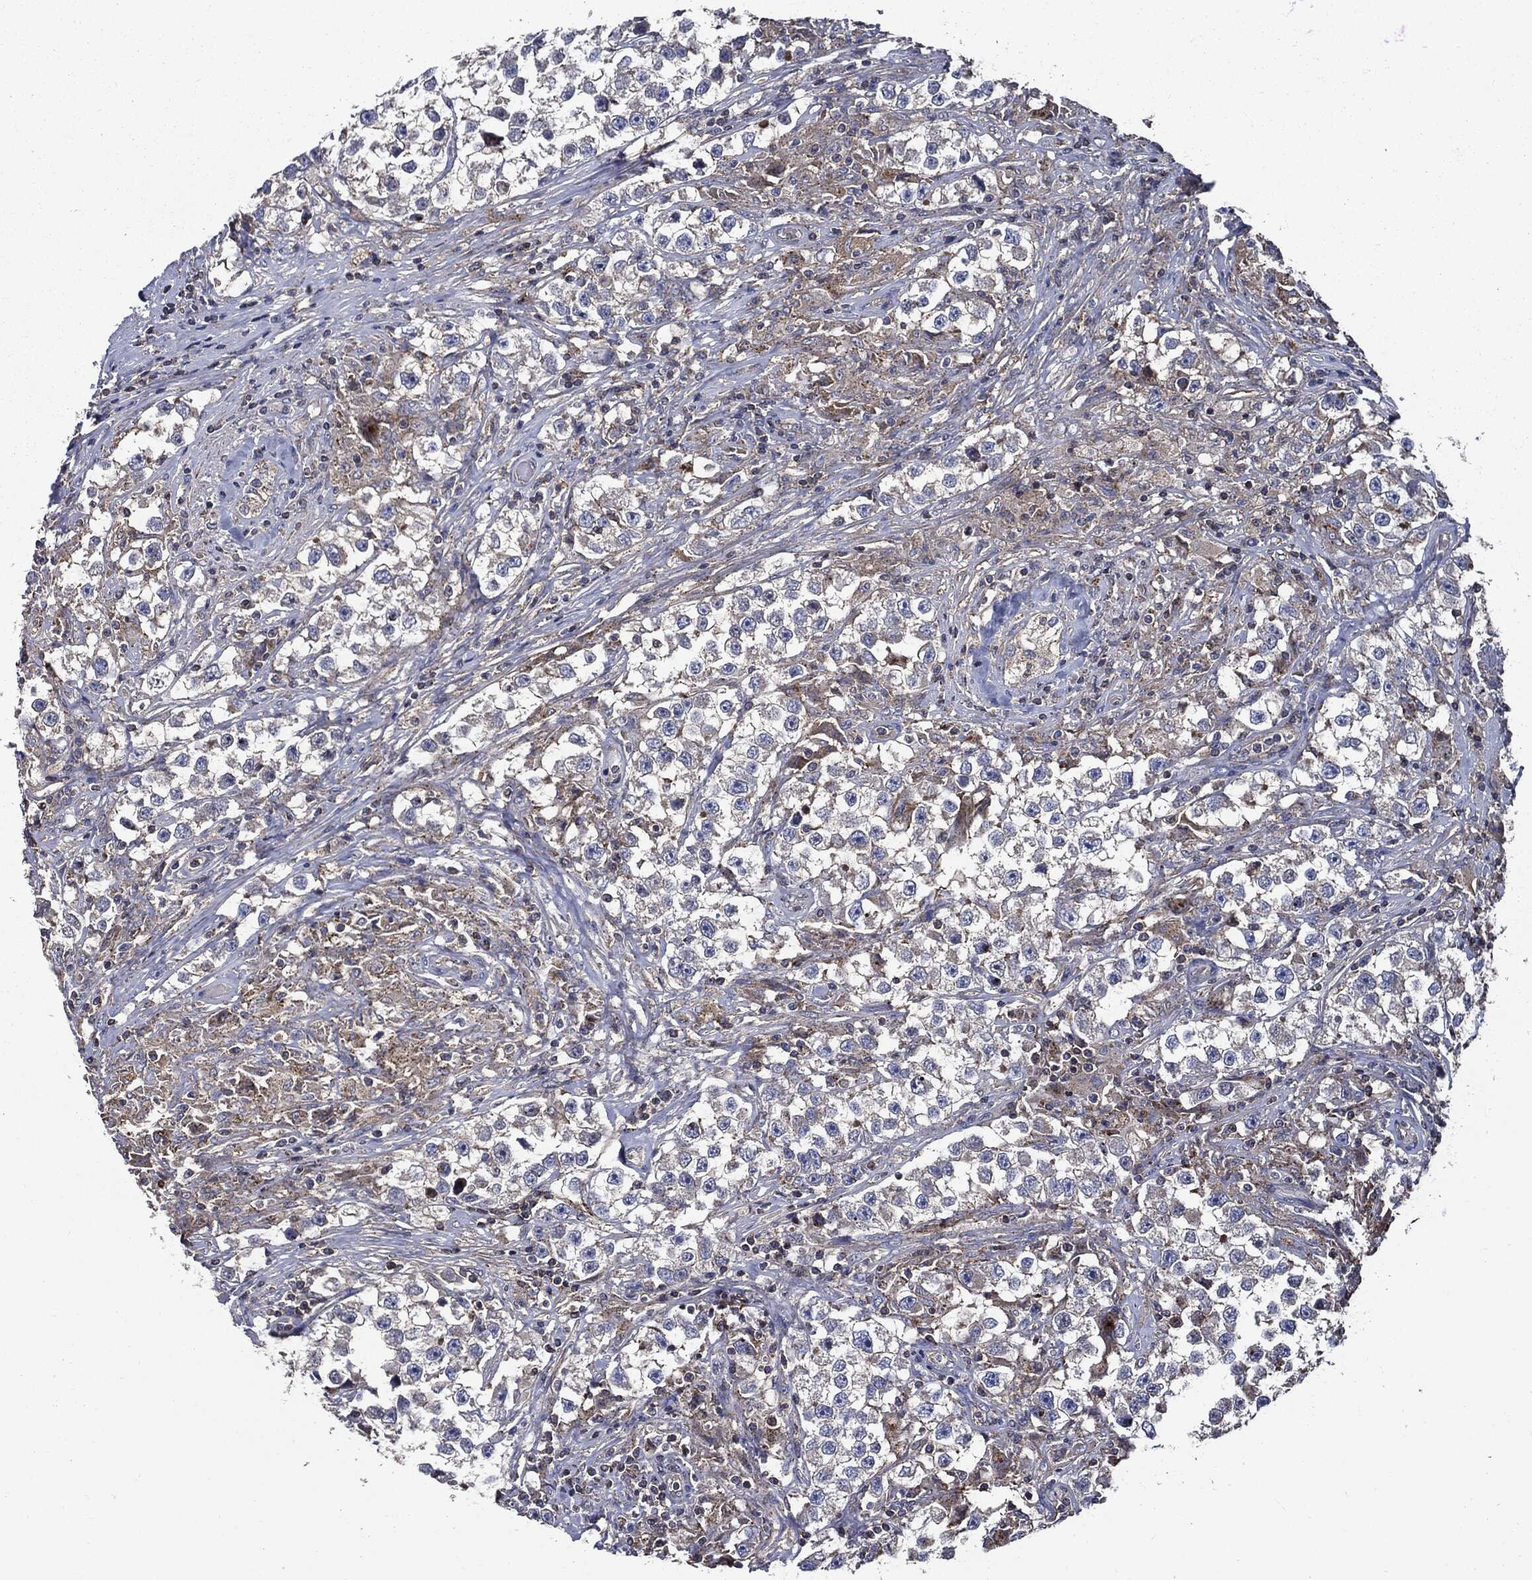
{"staining": {"intensity": "weak", "quantity": "25%-75%", "location": "cytoplasmic/membranous"}, "tissue": "testis cancer", "cell_type": "Tumor cells", "image_type": "cancer", "snomed": [{"axis": "morphology", "description": "Seminoma, NOS"}, {"axis": "topography", "description": "Testis"}], "caption": "Weak cytoplasmic/membranous positivity is identified in about 25%-75% of tumor cells in testis seminoma. (Stains: DAB in brown, nuclei in blue, Microscopy: brightfield microscopy at high magnification).", "gene": "PDCD6IP", "patient": {"sex": "male", "age": 46}}